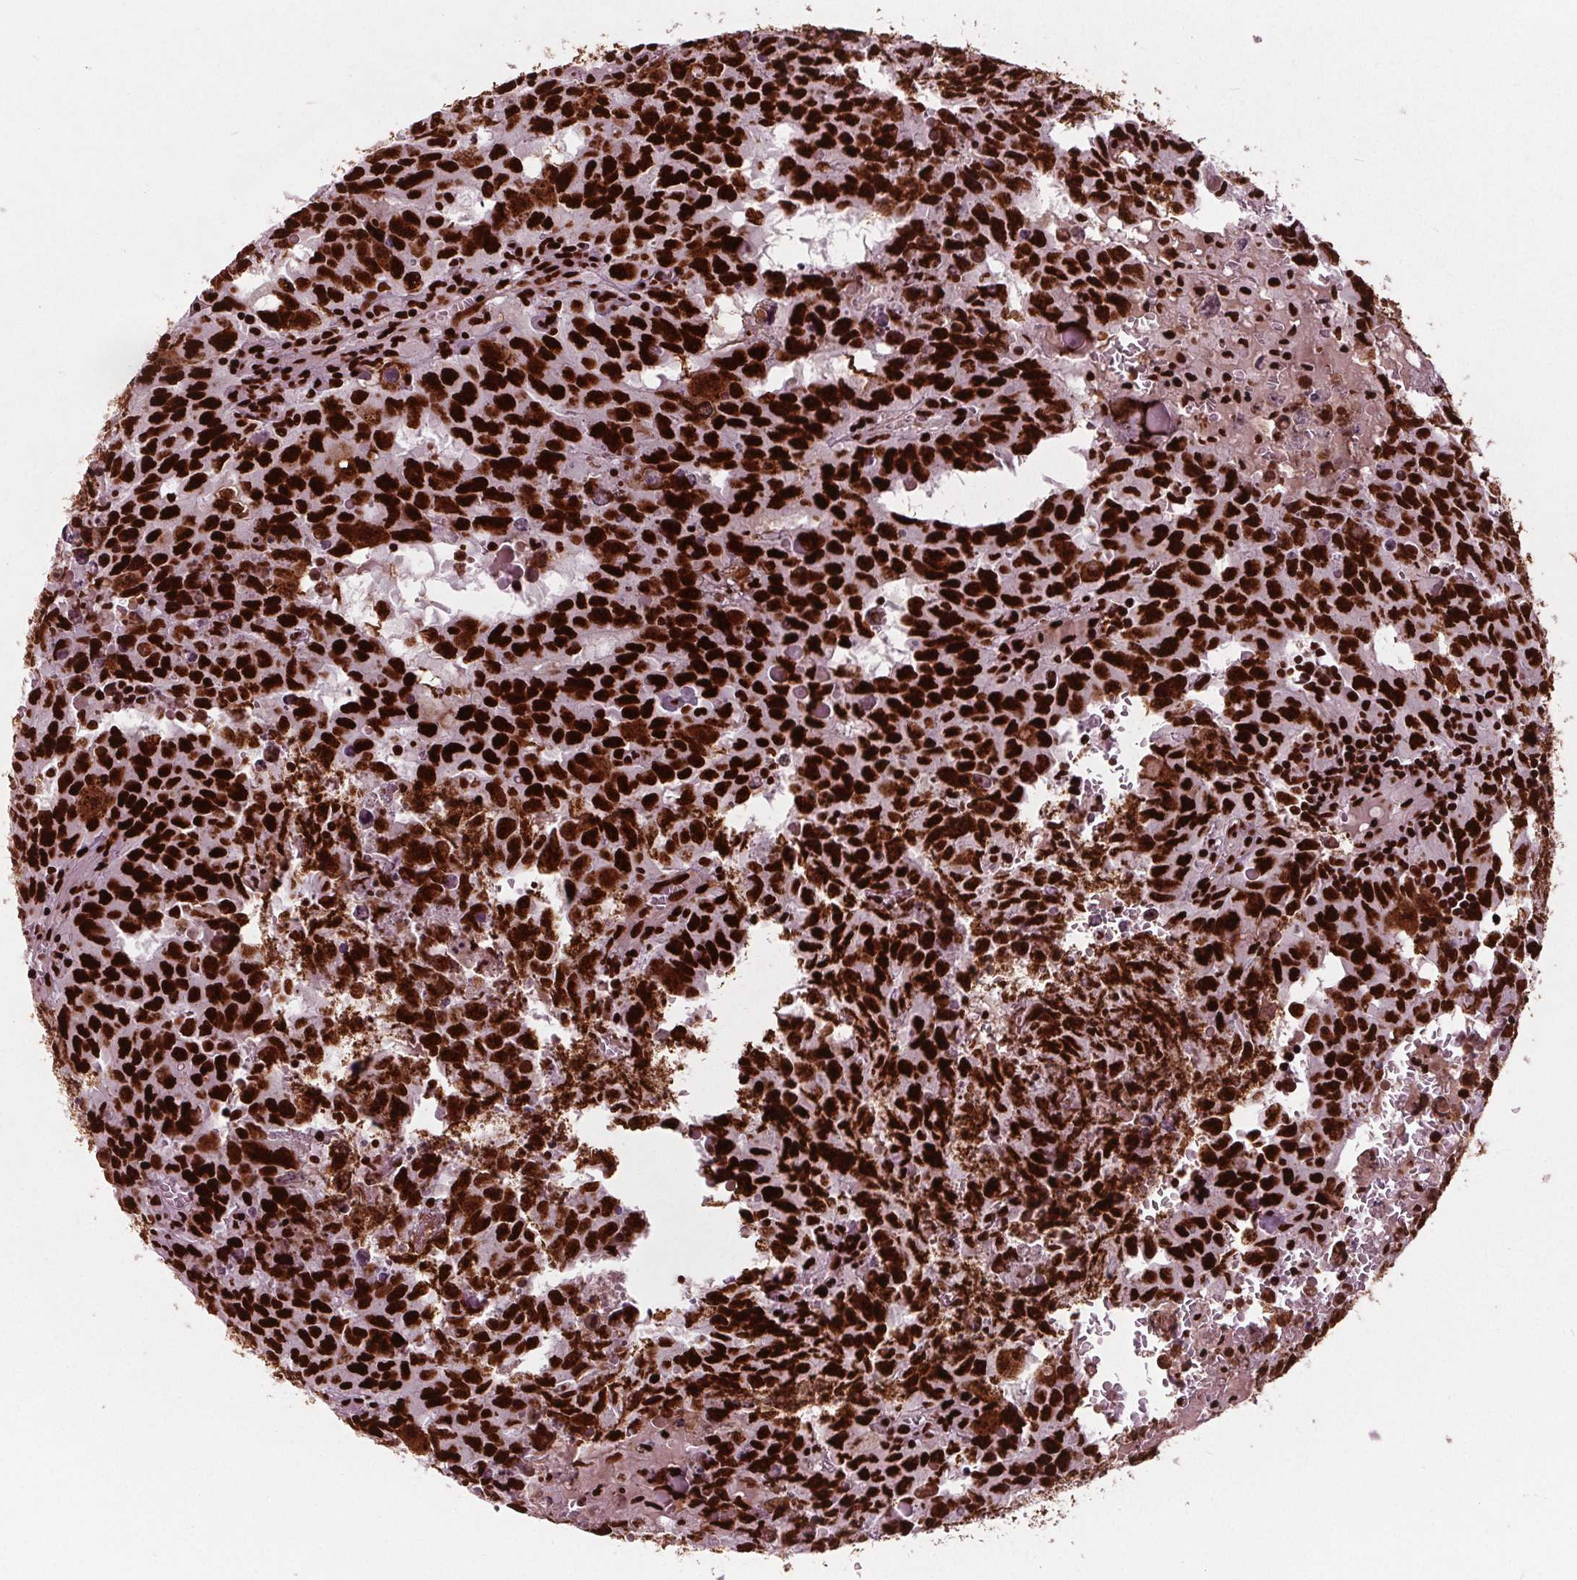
{"staining": {"intensity": "strong", "quantity": ">75%", "location": "nuclear"}, "tissue": "testis cancer", "cell_type": "Tumor cells", "image_type": "cancer", "snomed": [{"axis": "morphology", "description": "Carcinoma, Embryonal, NOS"}, {"axis": "topography", "description": "Testis"}], "caption": "Testis cancer (embryonal carcinoma) stained for a protein (brown) shows strong nuclear positive positivity in about >75% of tumor cells.", "gene": "BRD4", "patient": {"sex": "male", "age": 22}}